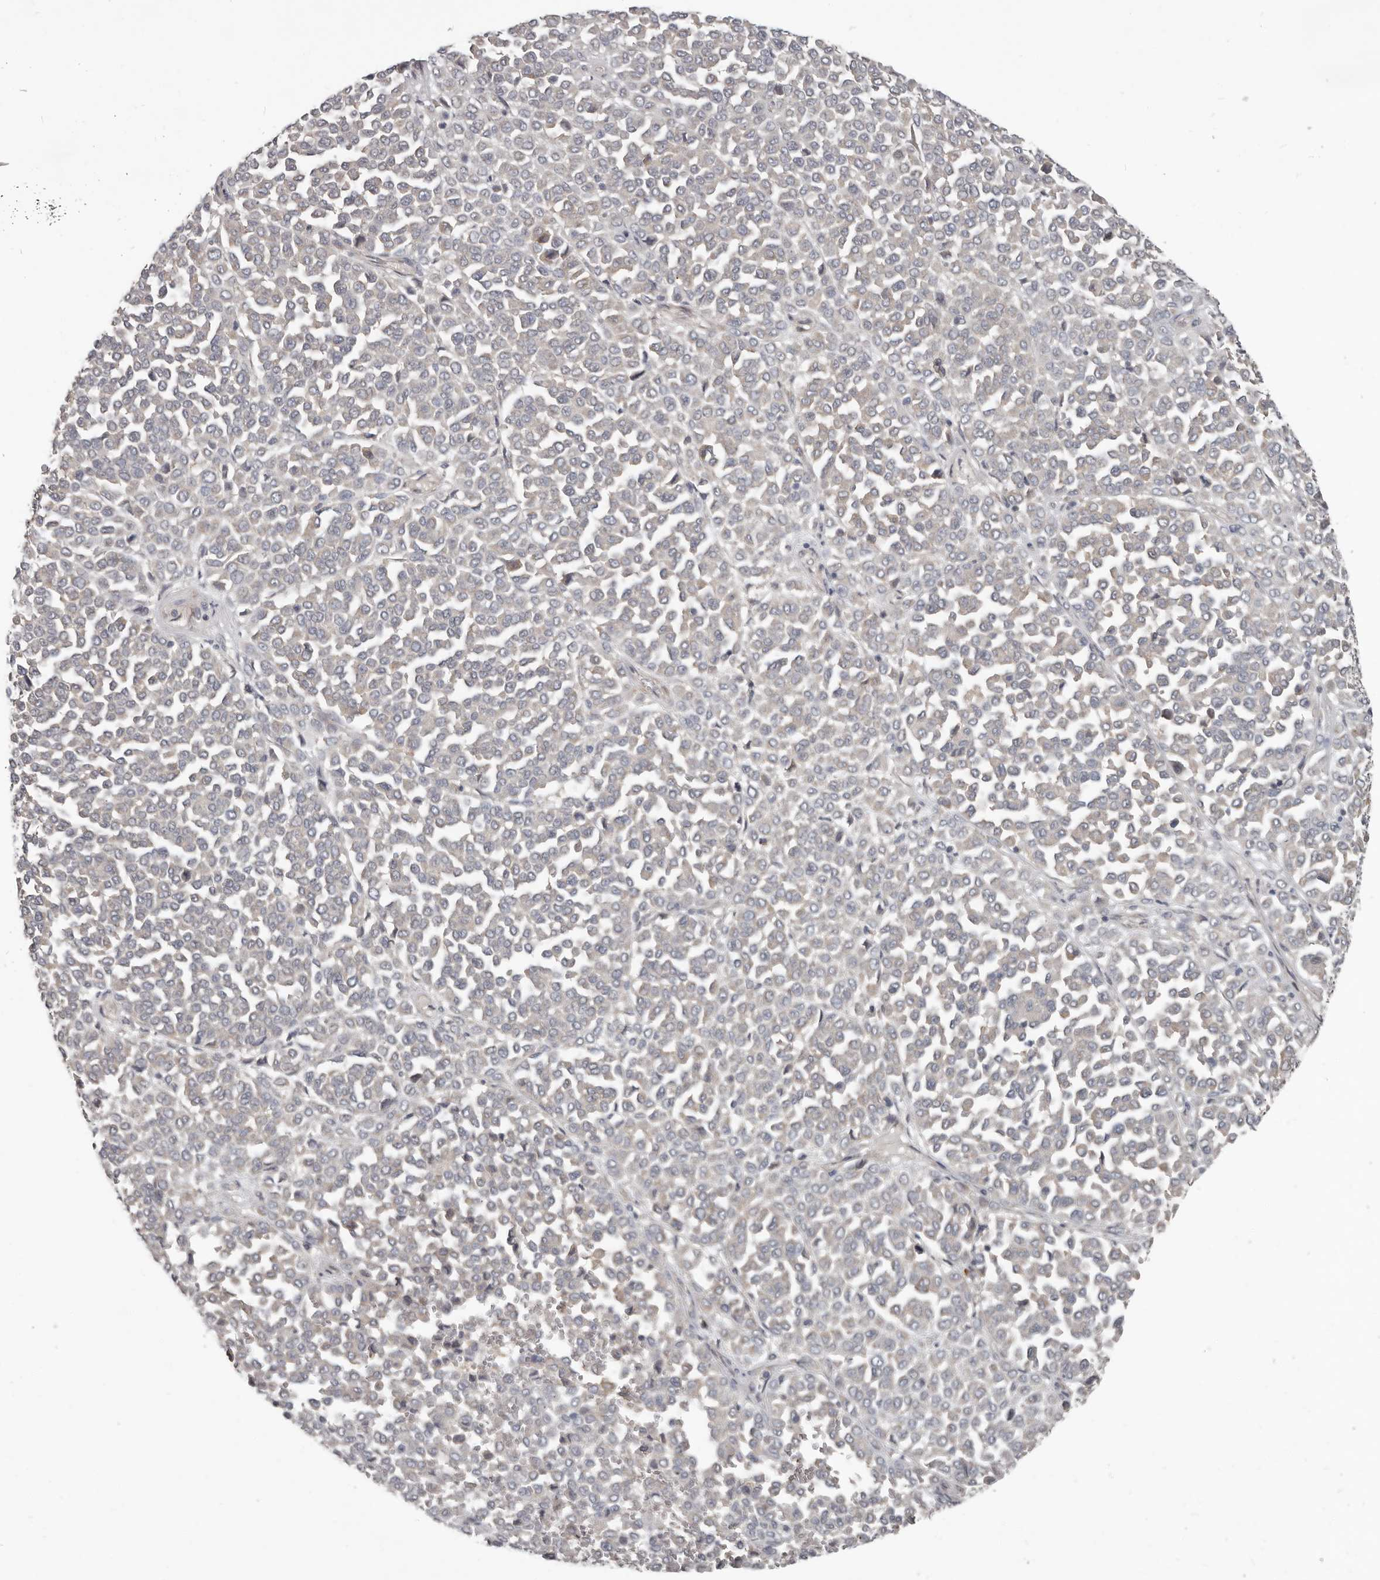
{"staining": {"intensity": "negative", "quantity": "none", "location": "none"}, "tissue": "melanoma", "cell_type": "Tumor cells", "image_type": "cancer", "snomed": [{"axis": "morphology", "description": "Malignant melanoma, Metastatic site"}, {"axis": "topography", "description": "Pancreas"}], "caption": "IHC image of neoplastic tissue: human malignant melanoma (metastatic site) stained with DAB (3,3'-diaminobenzidine) shows no significant protein staining in tumor cells.", "gene": "AKNAD1", "patient": {"sex": "female", "age": 30}}